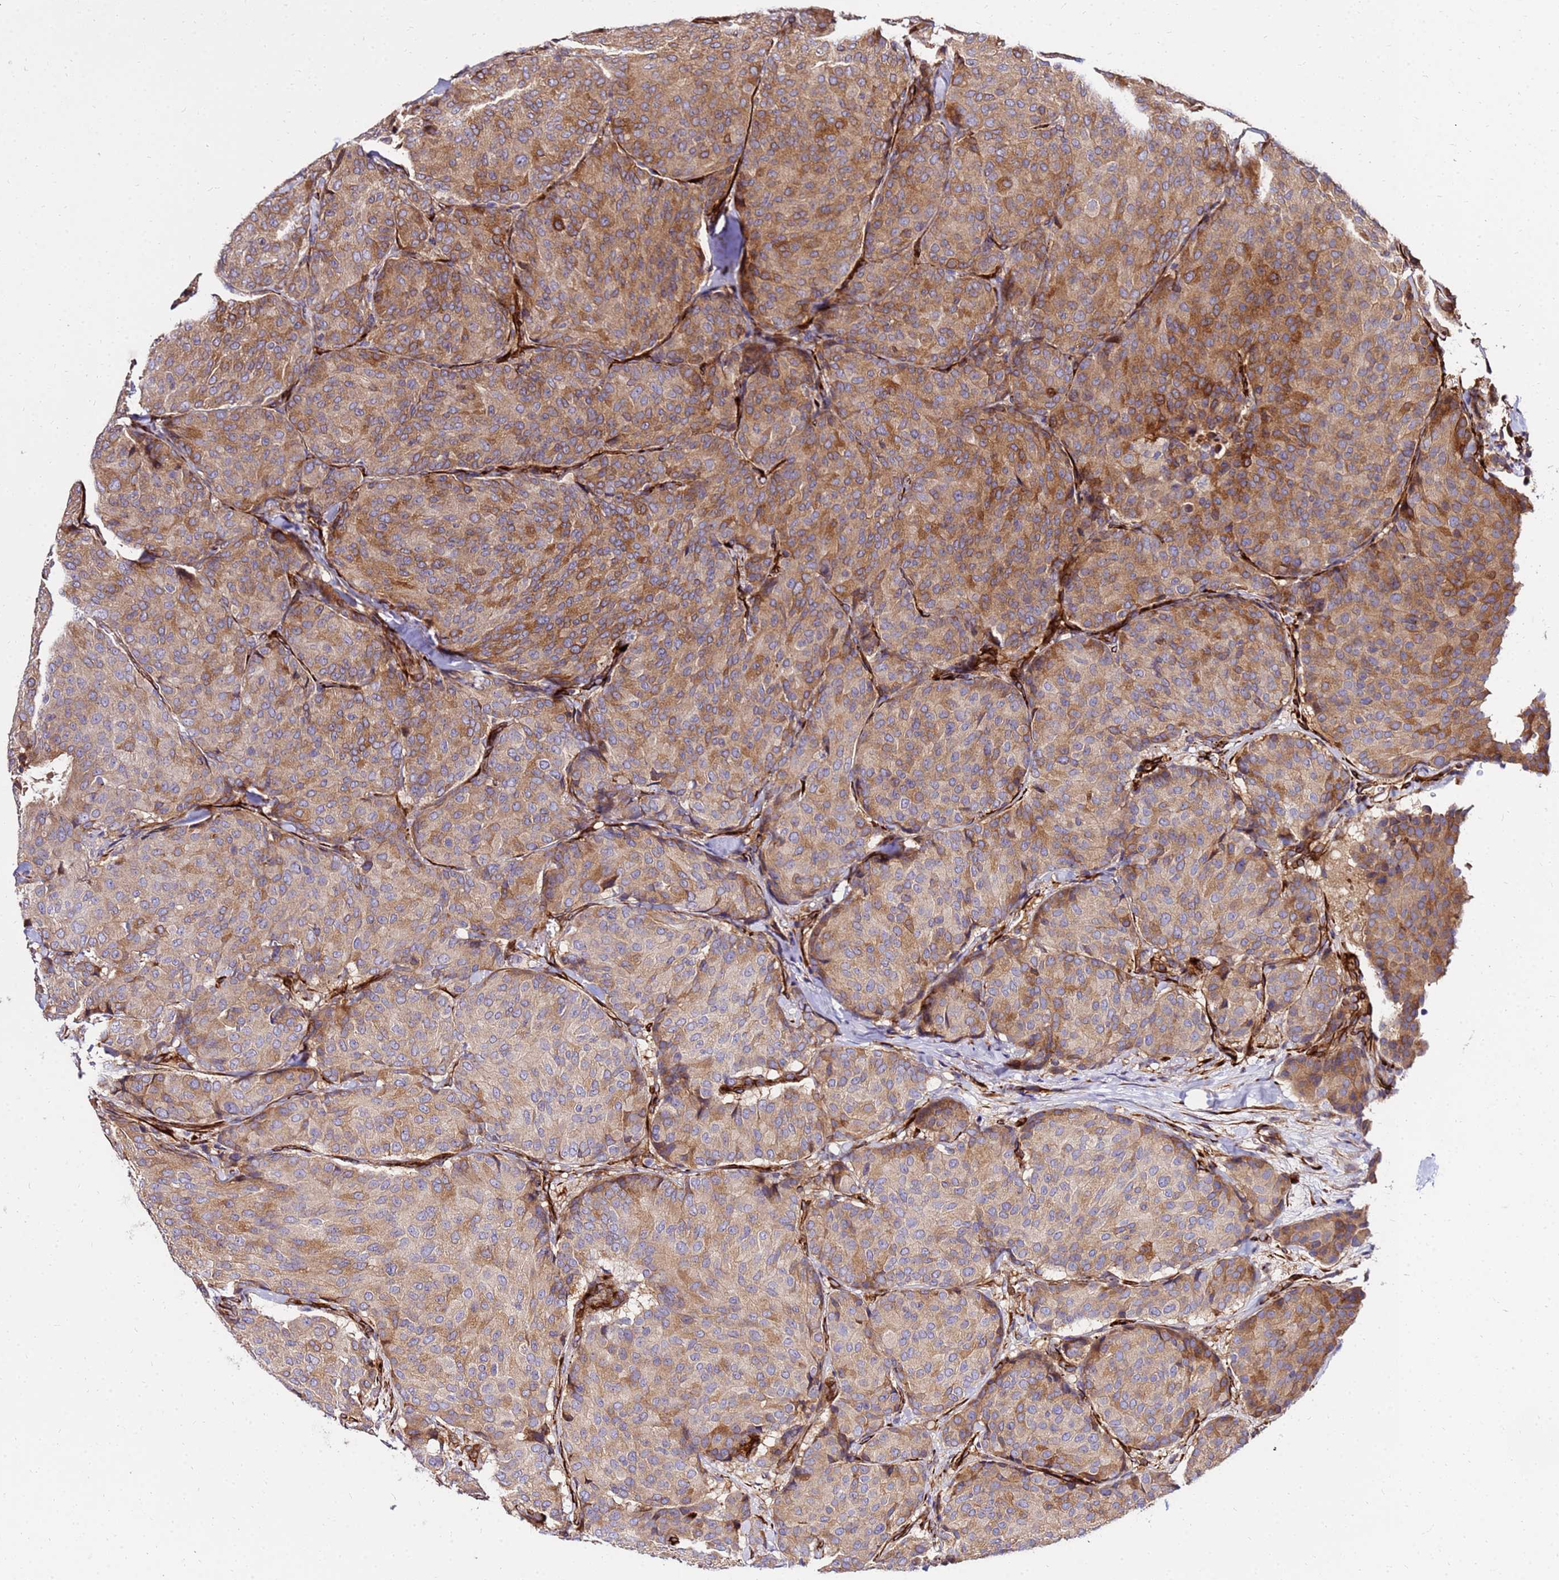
{"staining": {"intensity": "moderate", "quantity": ">75%", "location": "cytoplasmic/membranous"}, "tissue": "breast cancer", "cell_type": "Tumor cells", "image_type": "cancer", "snomed": [{"axis": "morphology", "description": "Duct carcinoma"}, {"axis": "topography", "description": "Breast"}], "caption": "Human breast cancer (intraductal carcinoma) stained for a protein (brown) displays moderate cytoplasmic/membranous positive expression in about >75% of tumor cells.", "gene": "WWC2", "patient": {"sex": "female", "age": 75}}